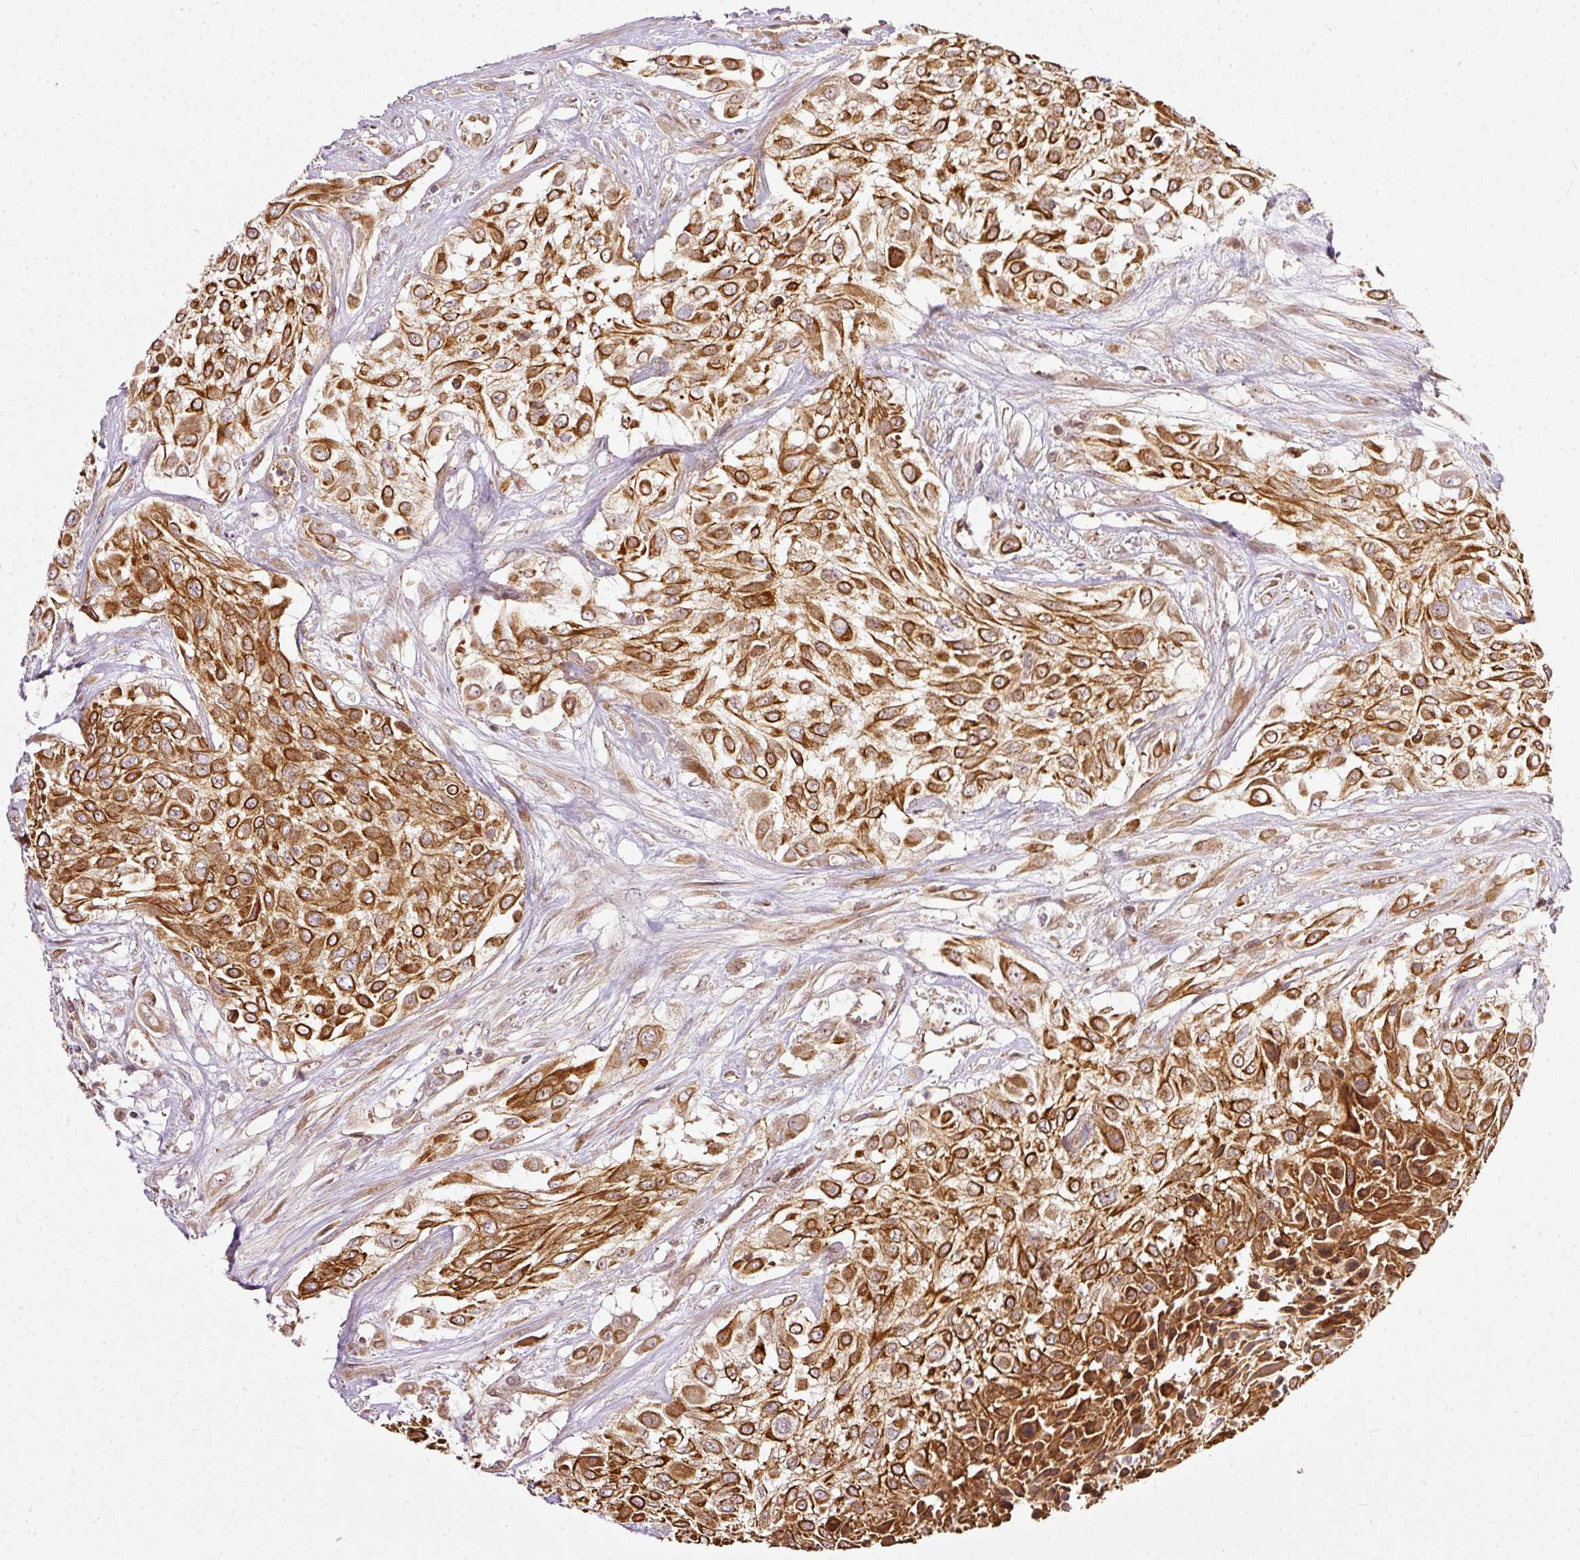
{"staining": {"intensity": "strong", "quantity": ">75%", "location": "cytoplasmic/membranous"}, "tissue": "urothelial cancer", "cell_type": "Tumor cells", "image_type": "cancer", "snomed": [{"axis": "morphology", "description": "Urothelial carcinoma, High grade"}, {"axis": "topography", "description": "Urinary bladder"}], "caption": "Urothelial carcinoma (high-grade) was stained to show a protein in brown. There is high levels of strong cytoplasmic/membranous expression in about >75% of tumor cells. The protein is stained brown, and the nuclei are stained in blue (DAB (3,3'-diaminobenzidine) IHC with brightfield microscopy, high magnification).", "gene": "MIF4GD", "patient": {"sex": "male", "age": 57}}